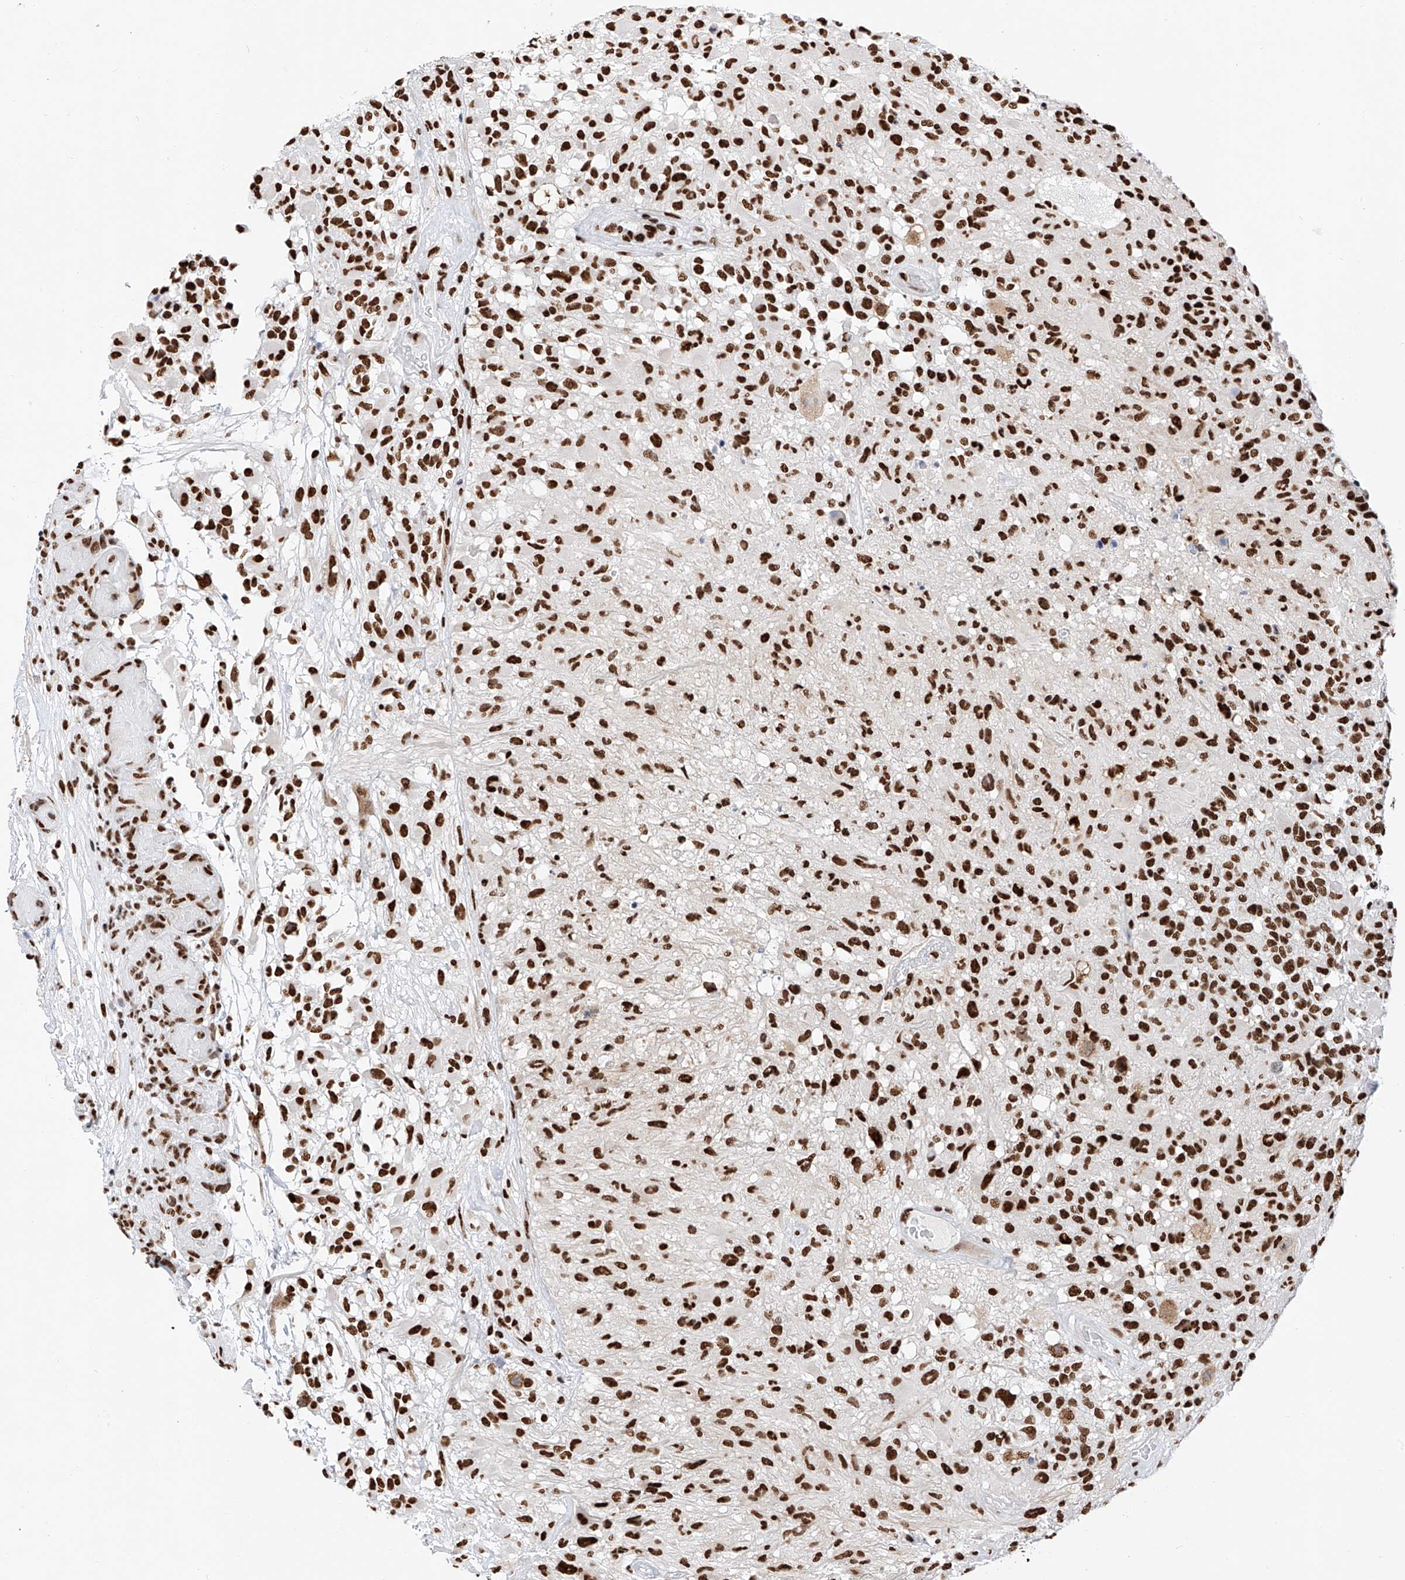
{"staining": {"intensity": "strong", "quantity": ">75%", "location": "nuclear"}, "tissue": "glioma", "cell_type": "Tumor cells", "image_type": "cancer", "snomed": [{"axis": "morphology", "description": "Glioma, malignant, High grade"}, {"axis": "morphology", "description": "Glioblastoma, NOS"}, {"axis": "topography", "description": "Brain"}], "caption": "DAB immunohistochemical staining of human malignant glioma (high-grade) exhibits strong nuclear protein expression in about >75% of tumor cells. The protein of interest is shown in brown color, while the nuclei are stained blue.", "gene": "SRSF6", "patient": {"sex": "male", "age": 60}}